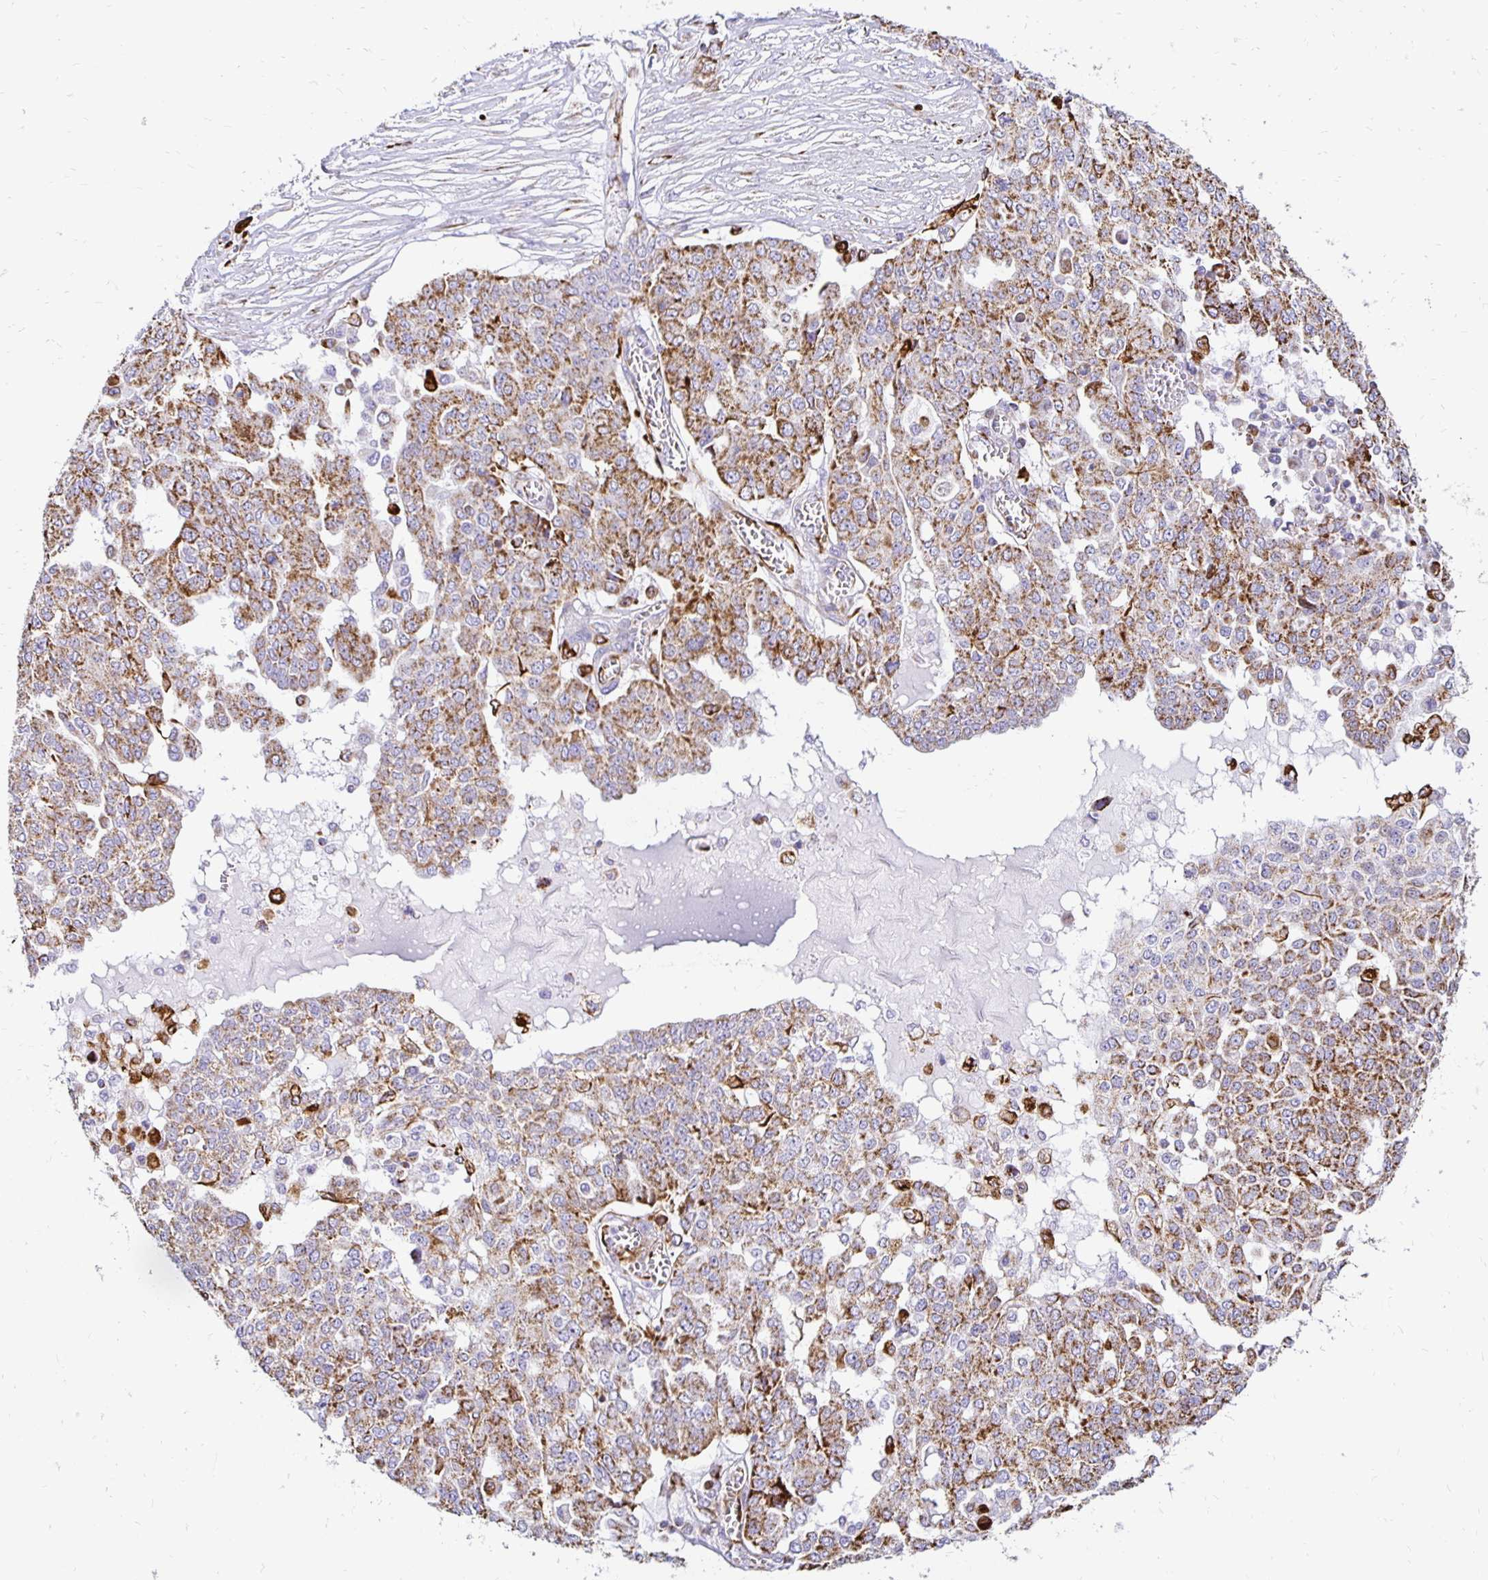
{"staining": {"intensity": "moderate", "quantity": ">75%", "location": "cytoplasmic/membranous"}, "tissue": "ovarian cancer", "cell_type": "Tumor cells", "image_type": "cancer", "snomed": [{"axis": "morphology", "description": "Cystadenocarcinoma, serous, NOS"}, {"axis": "topography", "description": "Soft tissue"}, {"axis": "topography", "description": "Ovary"}], "caption": "DAB (3,3'-diaminobenzidine) immunohistochemical staining of ovarian cancer (serous cystadenocarcinoma) reveals moderate cytoplasmic/membranous protein positivity in approximately >75% of tumor cells.", "gene": "PLAAT2", "patient": {"sex": "female", "age": 57}}